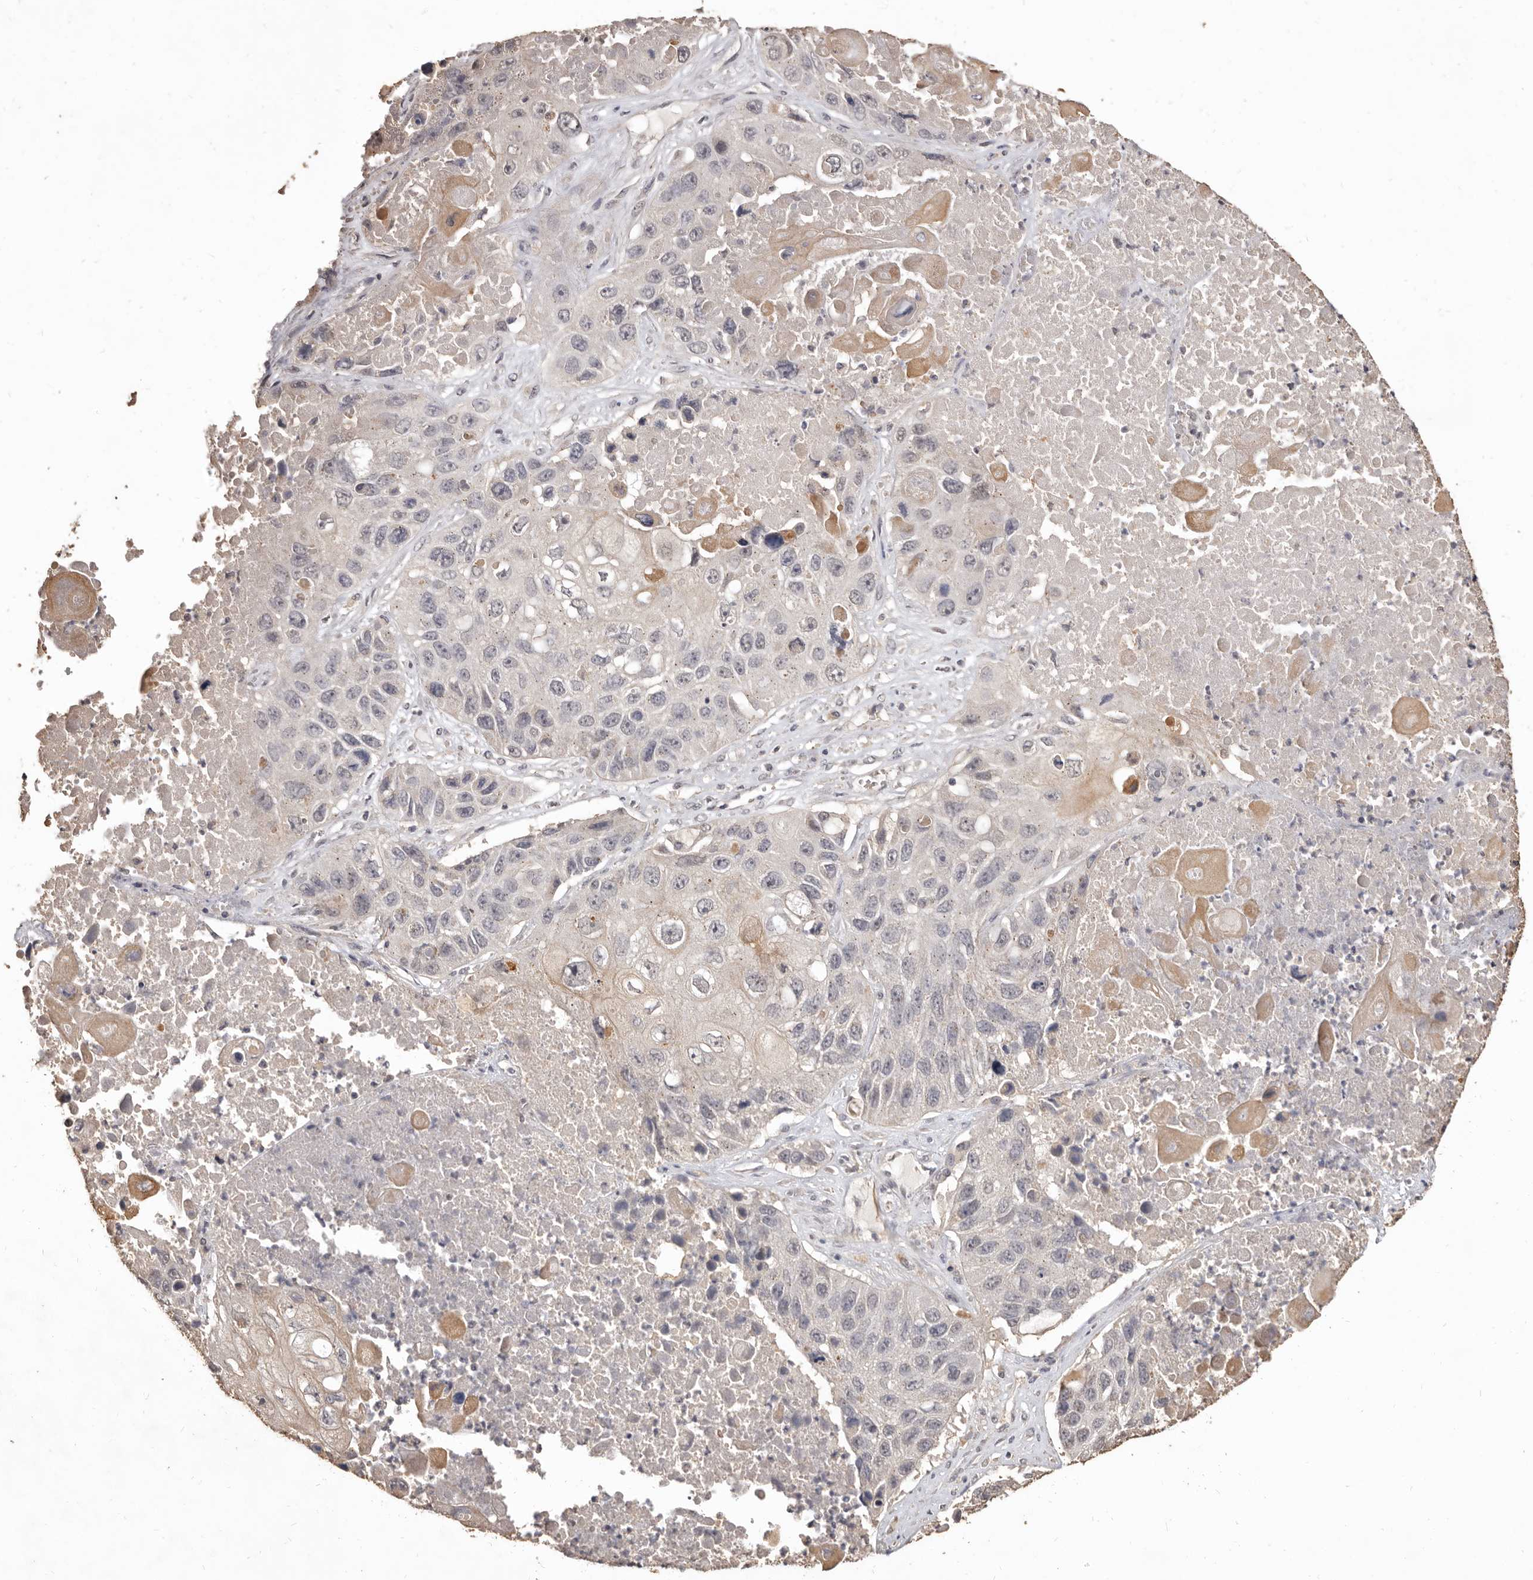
{"staining": {"intensity": "negative", "quantity": "none", "location": "none"}, "tissue": "lung cancer", "cell_type": "Tumor cells", "image_type": "cancer", "snomed": [{"axis": "morphology", "description": "Squamous cell carcinoma, NOS"}, {"axis": "topography", "description": "Lung"}], "caption": "This is a micrograph of IHC staining of lung cancer, which shows no positivity in tumor cells. (DAB (3,3'-diaminobenzidine) IHC, high magnification).", "gene": "INAVA", "patient": {"sex": "male", "age": 61}}